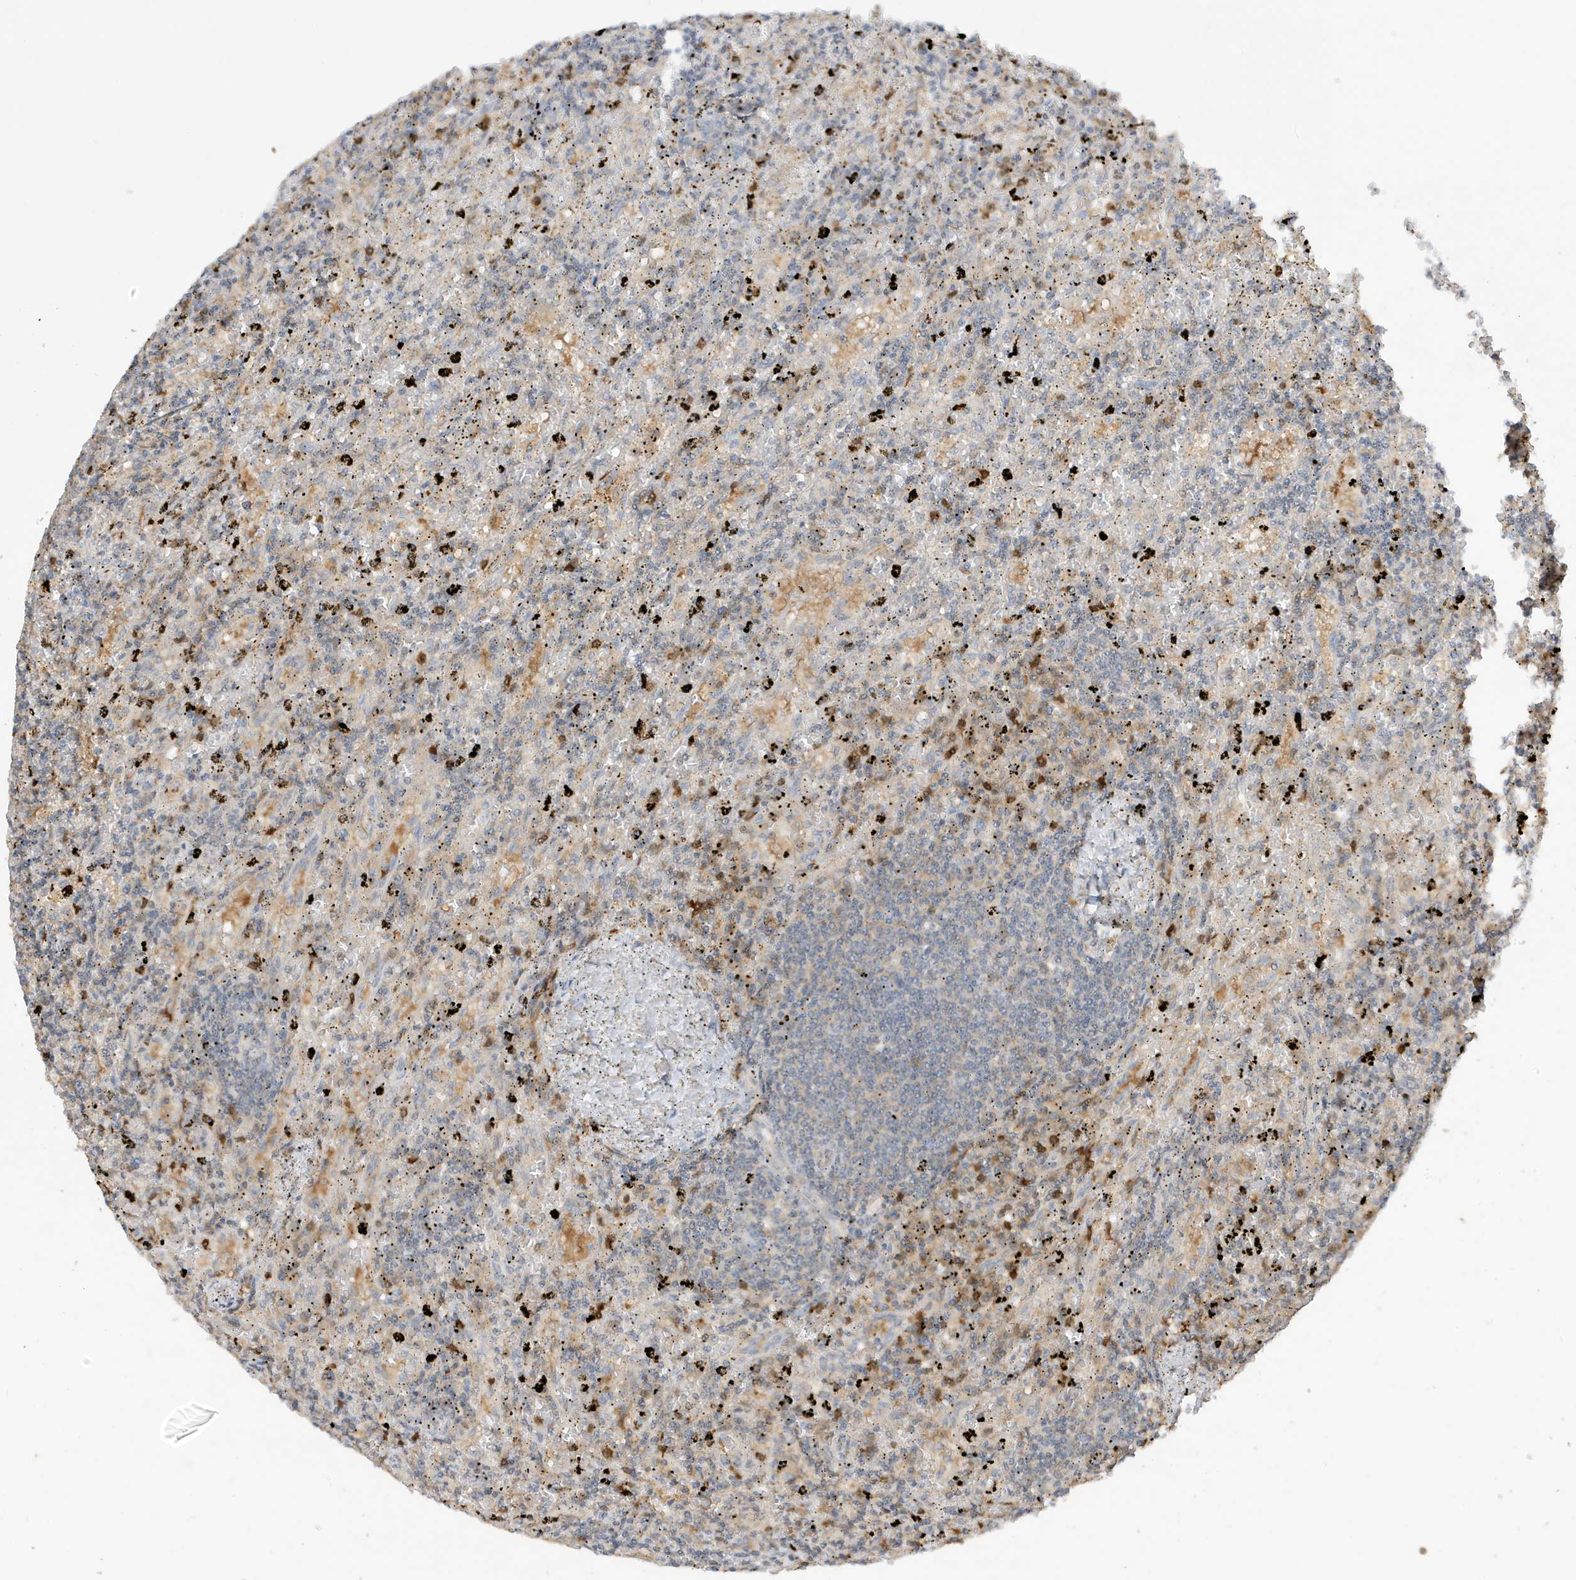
{"staining": {"intensity": "negative", "quantity": "none", "location": "none"}, "tissue": "lymphoma", "cell_type": "Tumor cells", "image_type": "cancer", "snomed": [{"axis": "morphology", "description": "Malignant lymphoma, non-Hodgkin's type, Low grade"}, {"axis": "topography", "description": "Spleen"}], "caption": "IHC histopathology image of malignant lymphoma, non-Hodgkin's type (low-grade) stained for a protein (brown), which exhibits no staining in tumor cells.", "gene": "TAB3", "patient": {"sex": "male", "age": 76}}